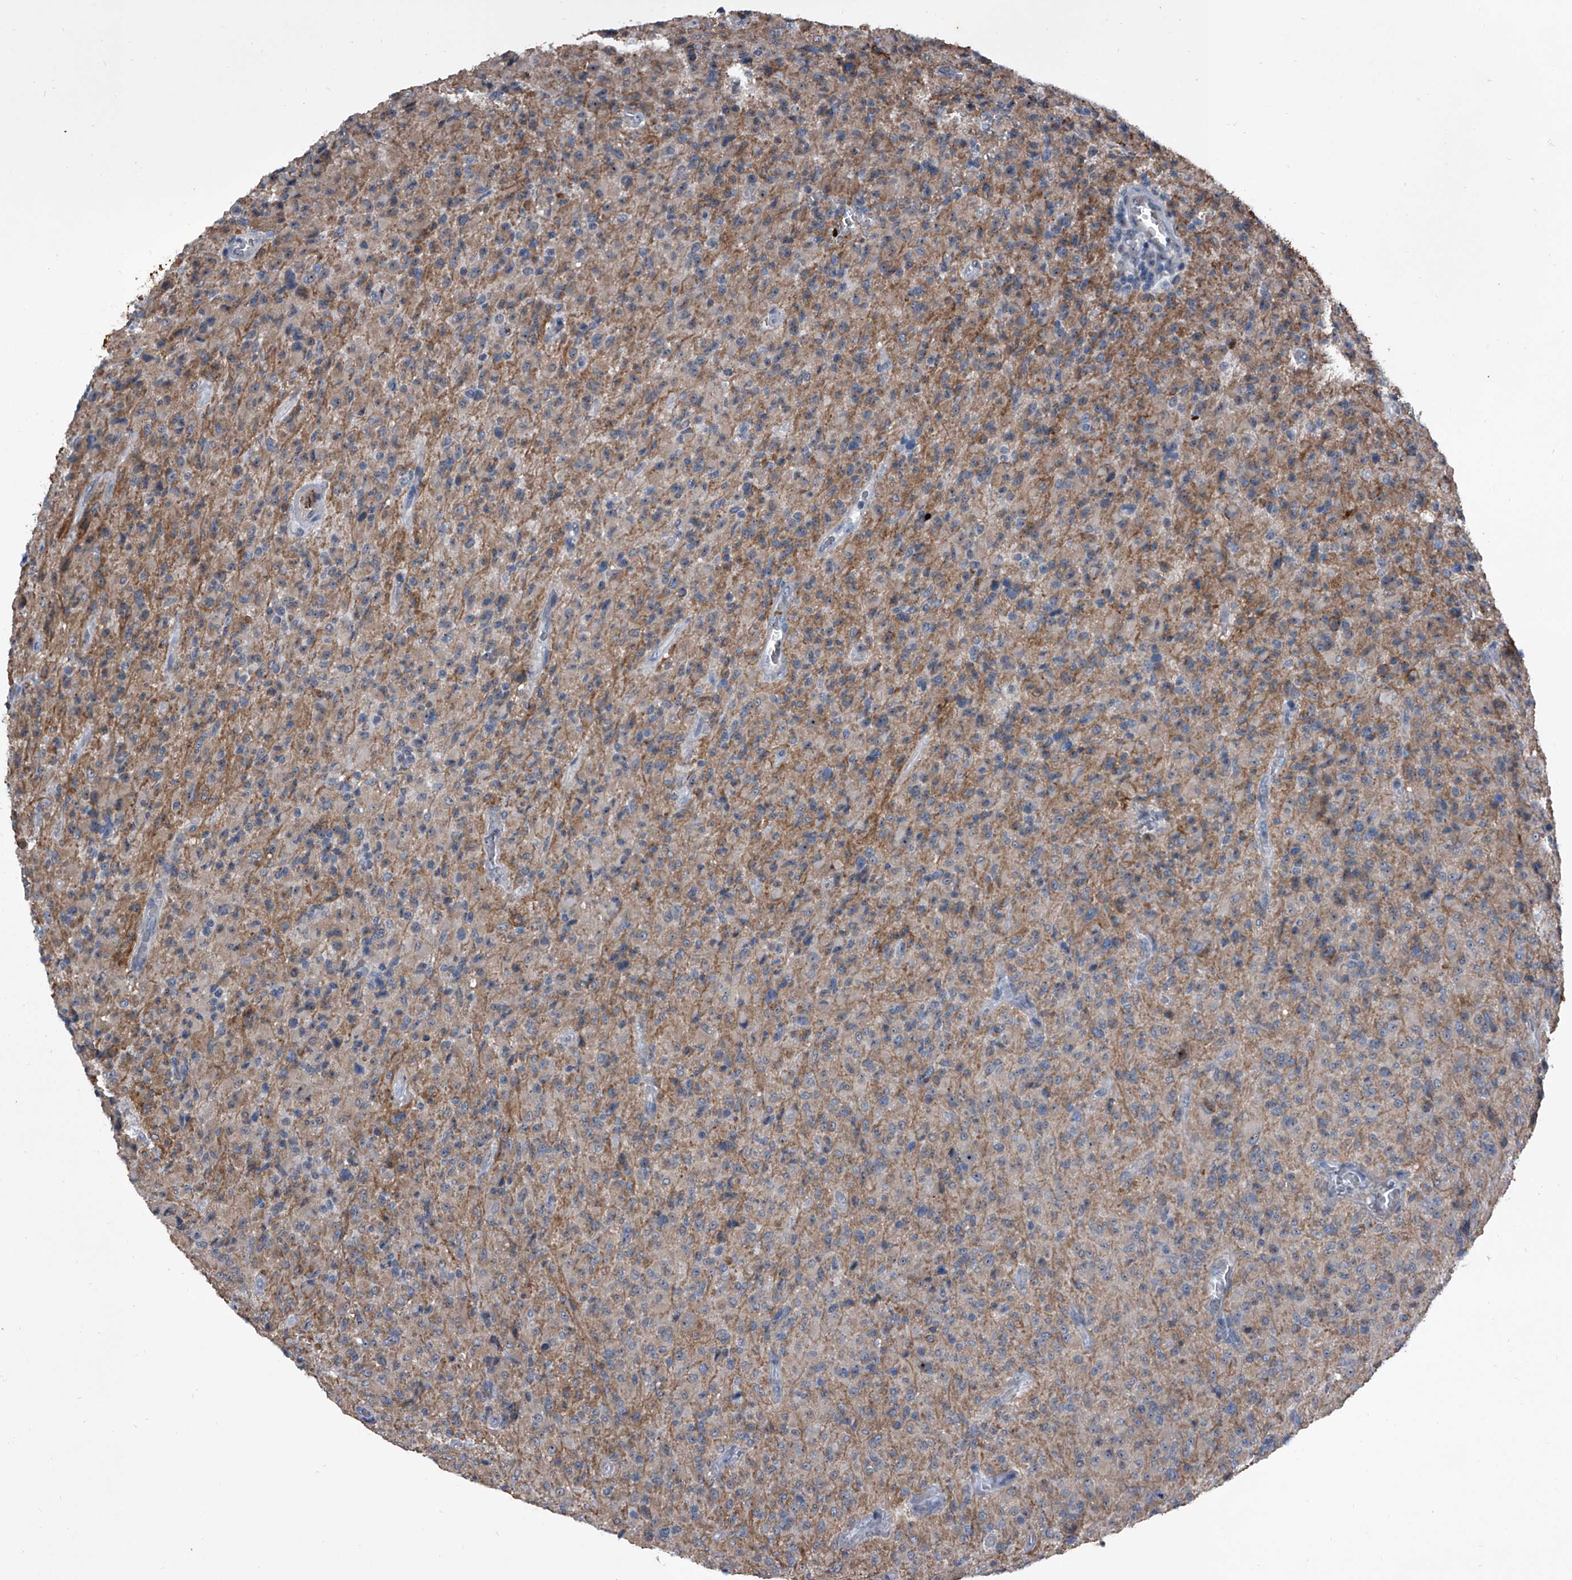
{"staining": {"intensity": "negative", "quantity": "none", "location": "none"}, "tissue": "glioma", "cell_type": "Tumor cells", "image_type": "cancer", "snomed": [{"axis": "morphology", "description": "Glioma, malignant, High grade"}, {"axis": "topography", "description": "Brain"}], "caption": "This is an immunohistochemistry (IHC) image of glioma. There is no staining in tumor cells.", "gene": "CEP85L", "patient": {"sex": "female", "age": 57}}